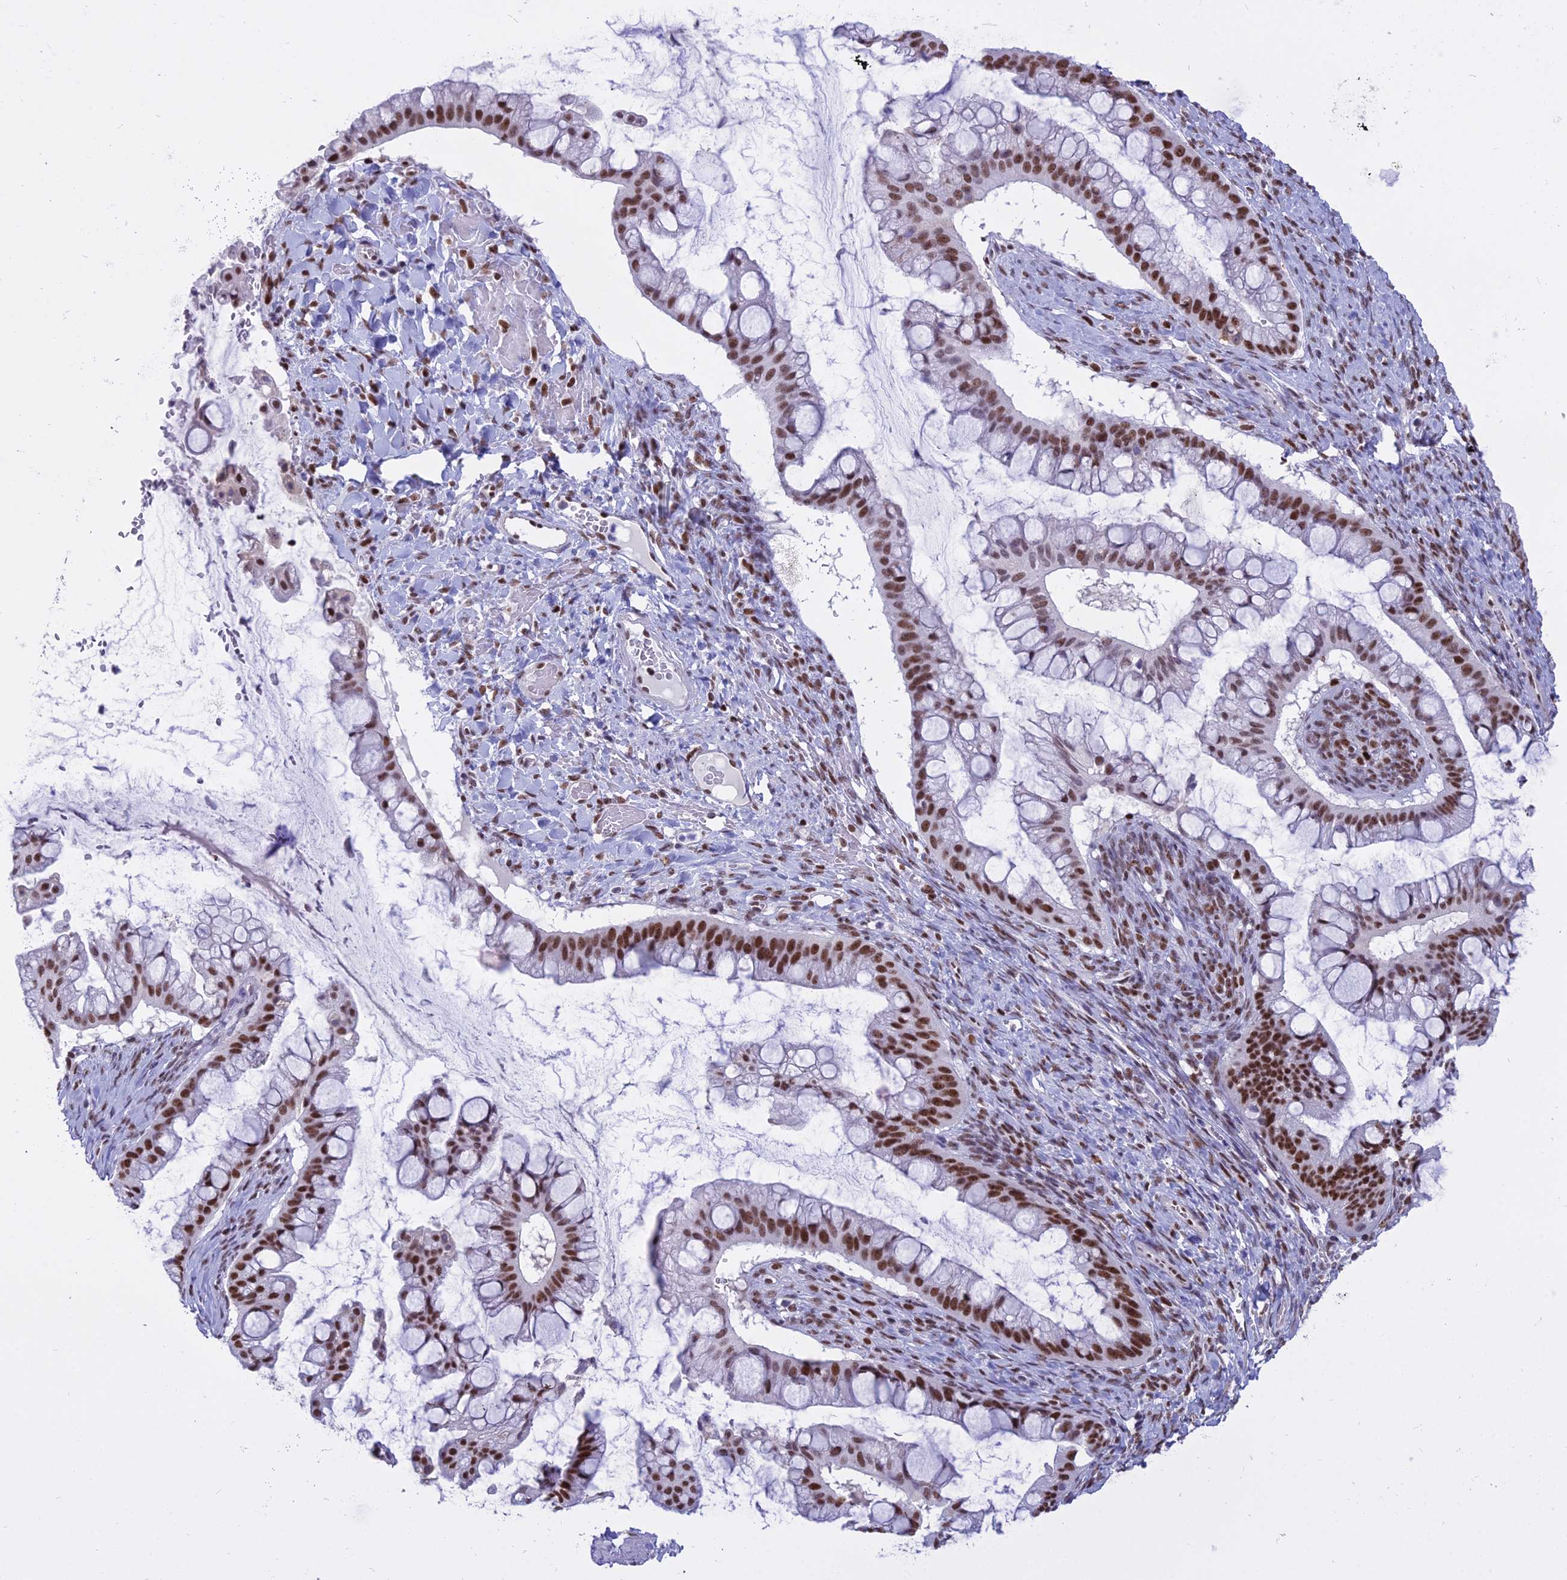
{"staining": {"intensity": "strong", "quantity": ">75%", "location": "nuclear"}, "tissue": "ovarian cancer", "cell_type": "Tumor cells", "image_type": "cancer", "snomed": [{"axis": "morphology", "description": "Cystadenocarcinoma, mucinous, NOS"}, {"axis": "topography", "description": "Ovary"}], "caption": "Immunohistochemical staining of ovarian cancer shows high levels of strong nuclear protein positivity in about >75% of tumor cells.", "gene": "PARP1", "patient": {"sex": "female", "age": 73}}